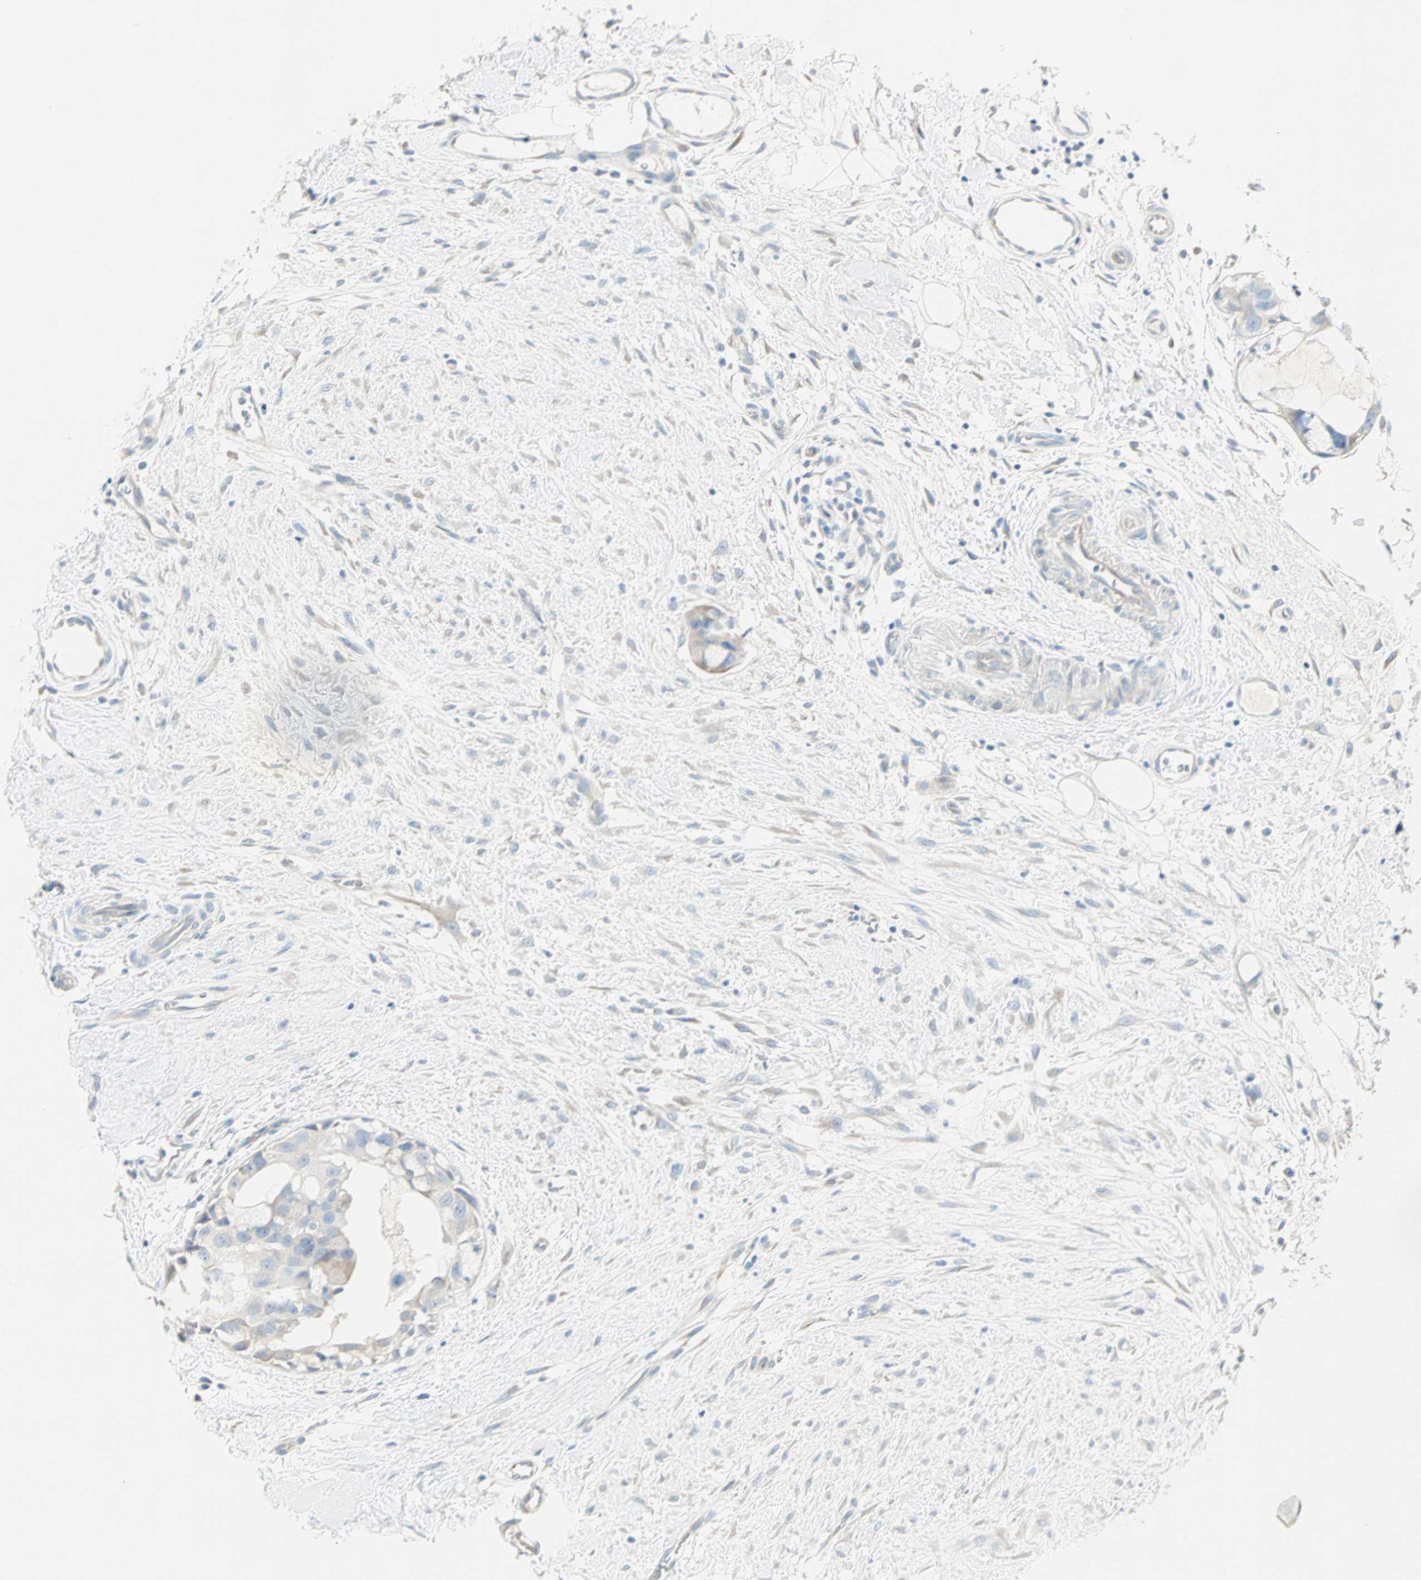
{"staining": {"intensity": "weak", "quantity": "<25%", "location": "cytoplasmic/membranous"}, "tissue": "breast cancer", "cell_type": "Tumor cells", "image_type": "cancer", "snomed": [{"axis": "morphology", "description": "Duct carcinoma"}, {"axis": "topography", "description": "Breast"}], "caption": "The photomicrograph exhibits no significant staining in tumor cells of intraductal carcinoma (breast).", "gene": "SULT1C2", "patient": {"sex": "female", "age": 40}}